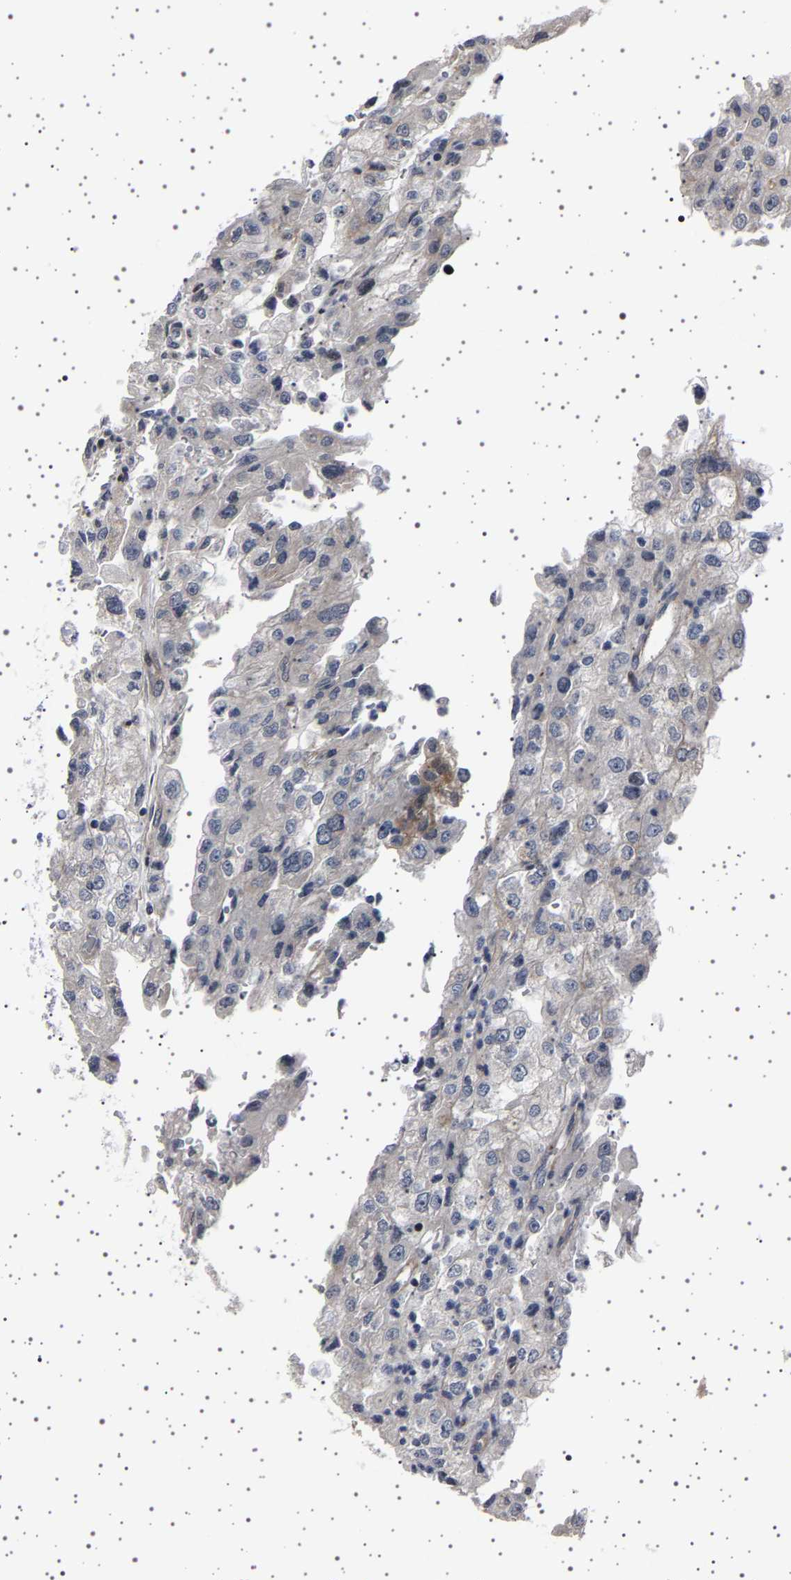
{"staining": {"intensity": "negative", "quantity": "none", "location": "none"}, "tissue": "renal cancer", "cell_type": "Tumor cells", "image_type": "cancer", "snomed": [{"axis": "morphology", "description": "Adenocarcinoma, NOS"}, {"axis": "topography", "description": "Kidney"}], "caption": "Immunohistochemical staining of human renal cancer displays no significant staining in tumor cells.", "gene": "PAK5", "patient": {"sex": "female", "age": 54}}